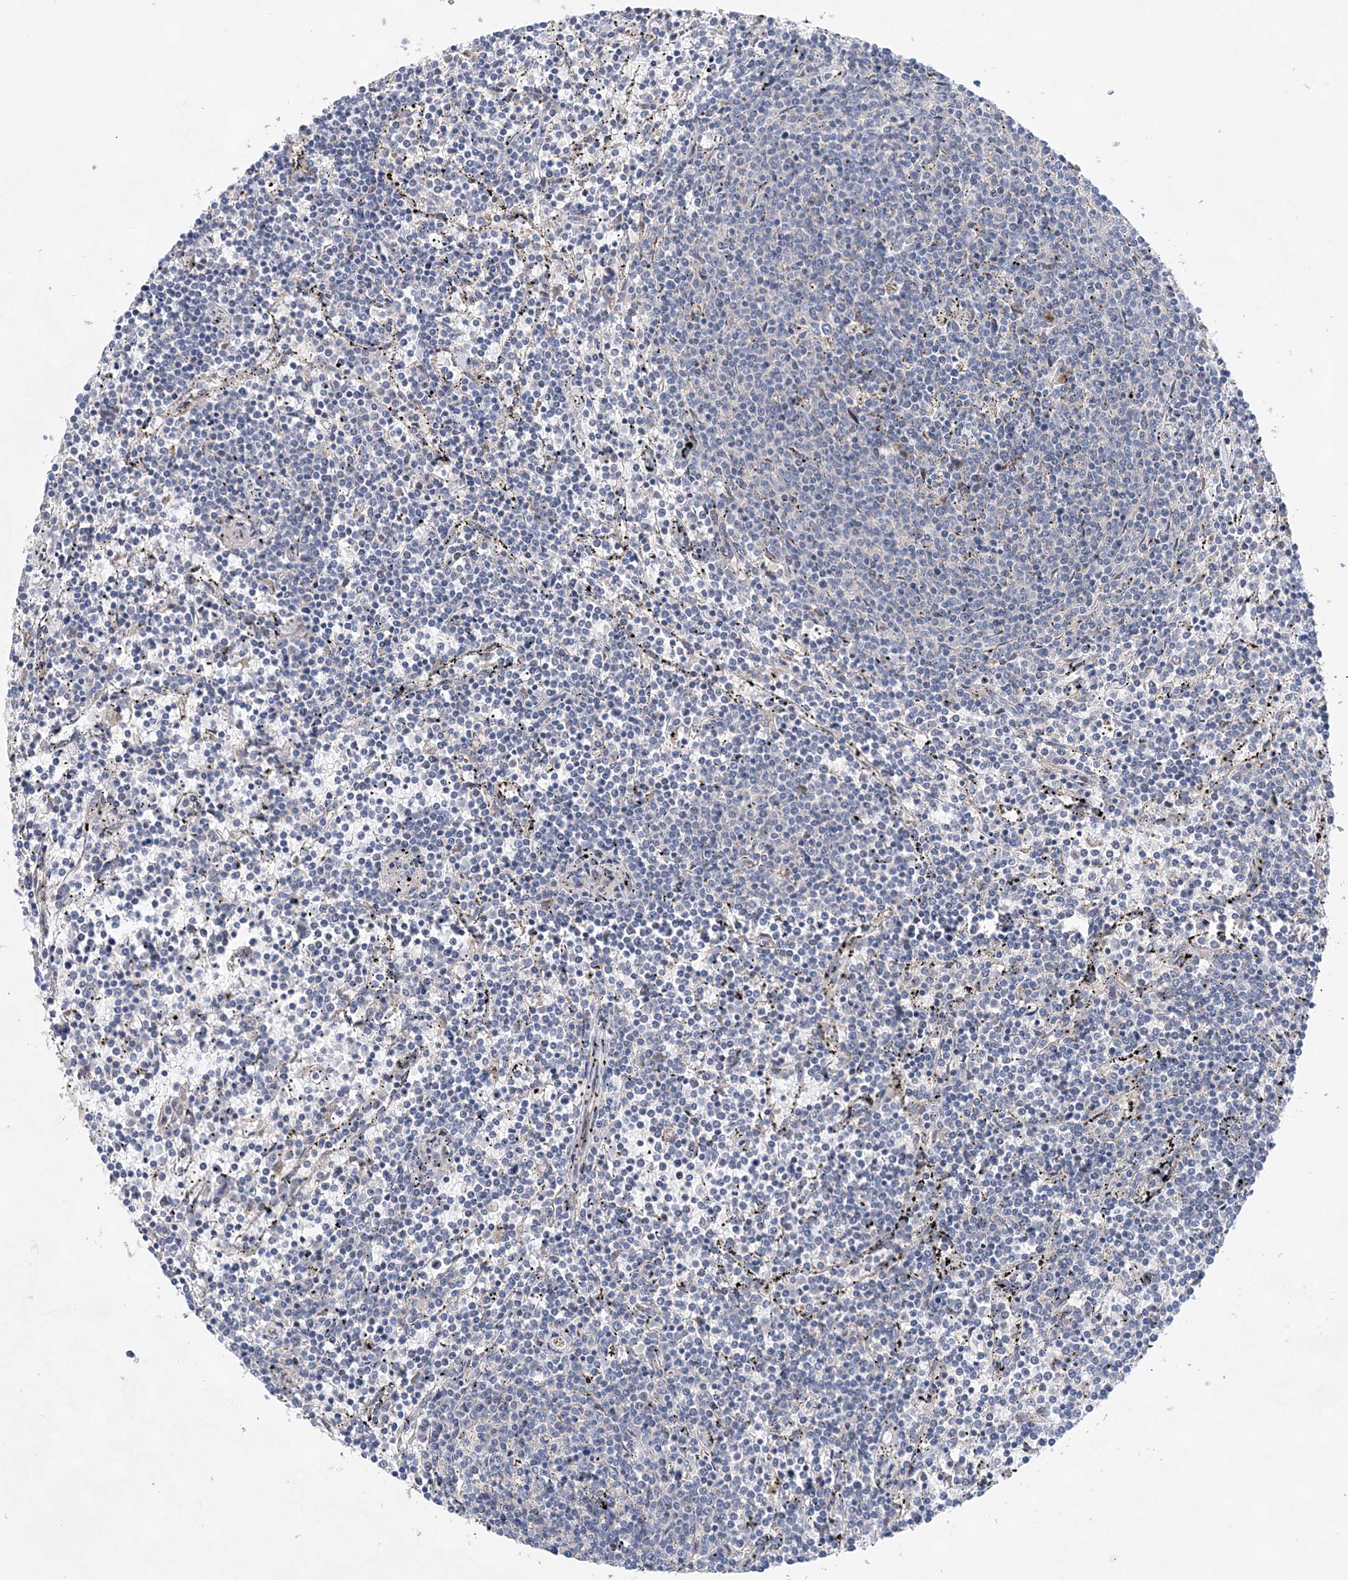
{"staining": {"intensity": "negative", "quantity": "none", "location": "none"}, "tissue": "lymphoma", "cell_type": "Tumor cells", "image_type": "cancer", "snomed": [{"axis": "morphology", "description": "Malignant lymphoma, non-Hodgkin's type, Low grade"}, {"axis": "topography", "description": "Spleen"}], "caption": "There is no significant staining in tumor cells of low-grade malignant lymphoma, non-Hodgkin's type.", "gene": "TRAPPC13", "patient": {"sex": "female", "age": 50}}